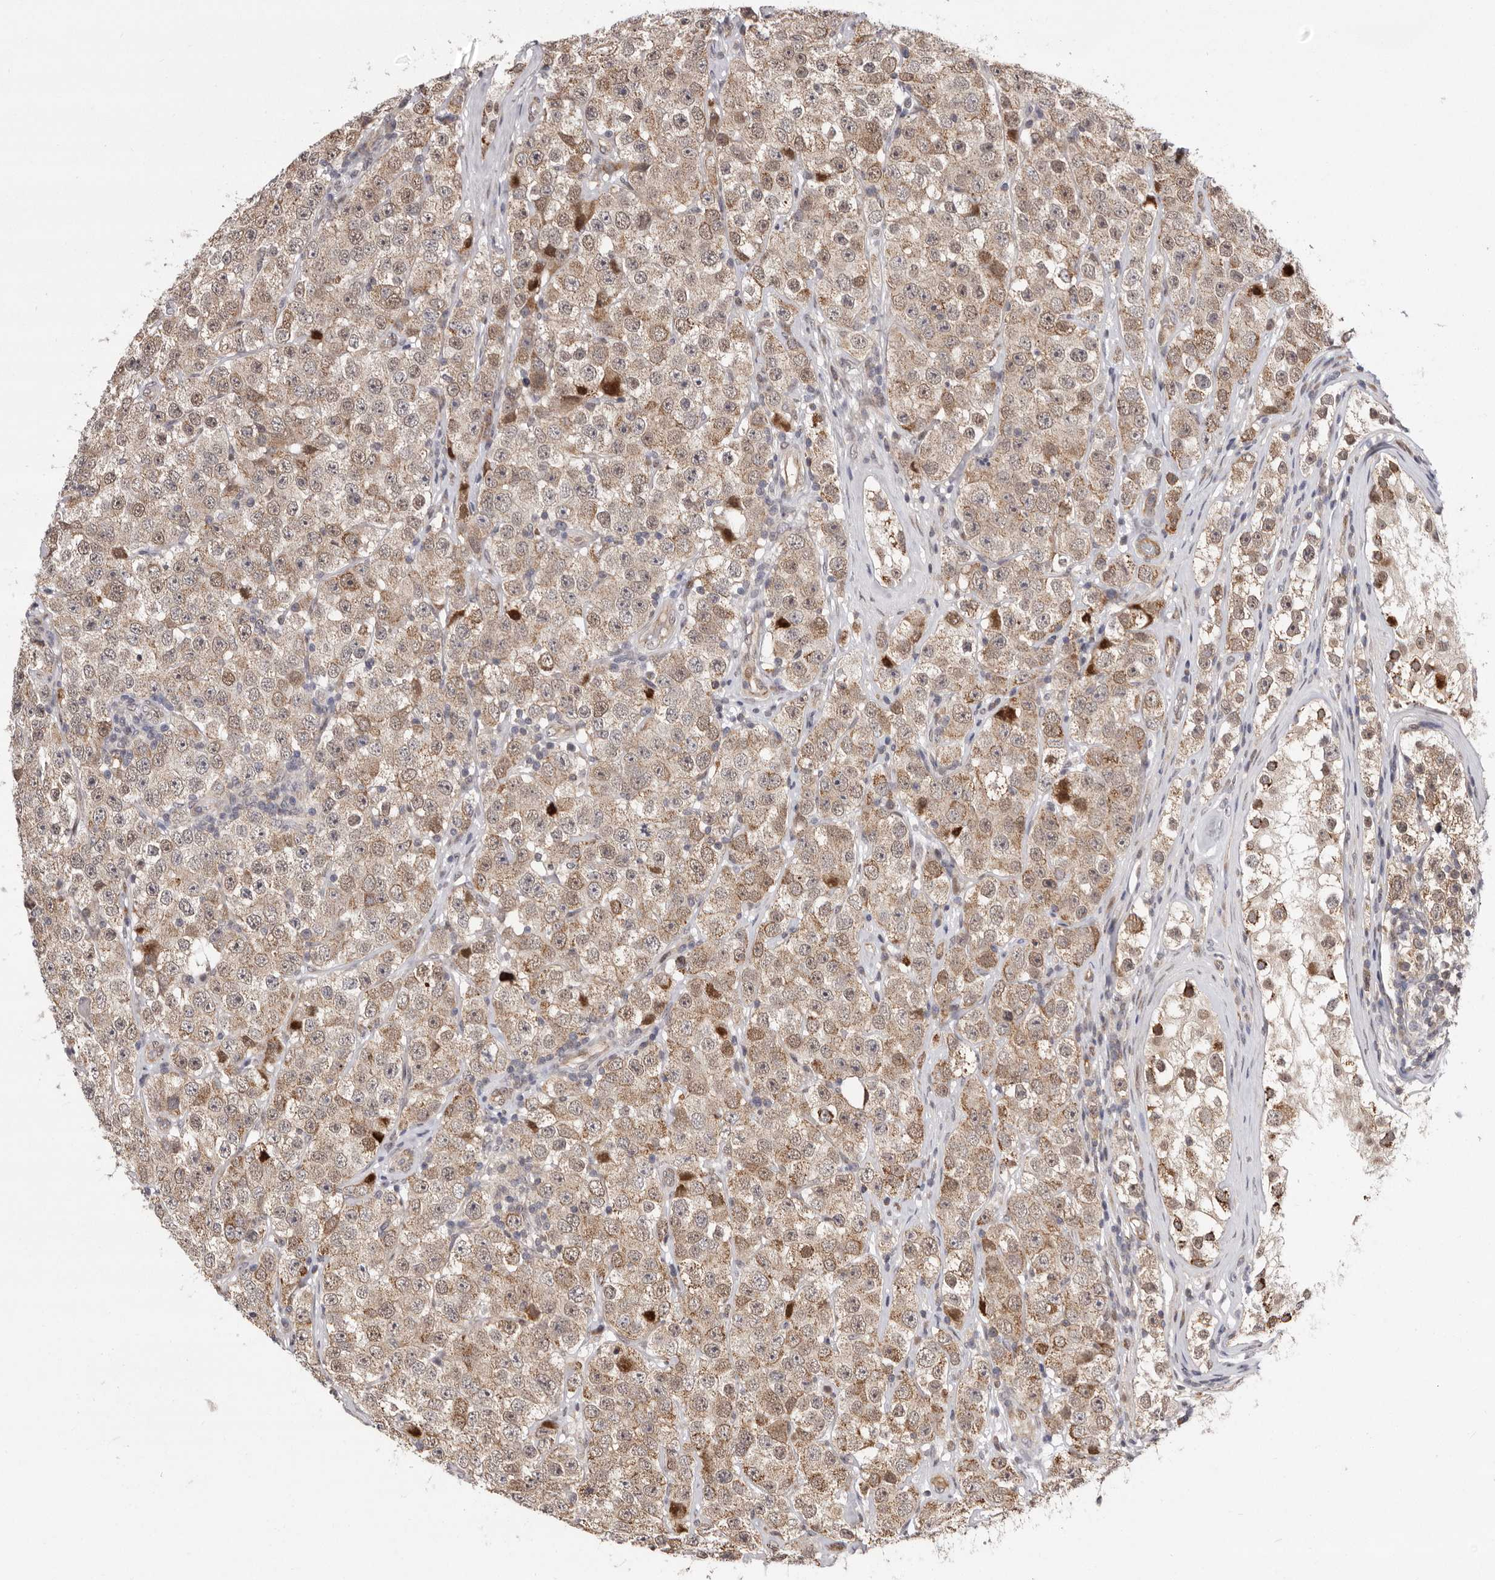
{"staining": {"intensity": "weak", "quantity": ">75%", "location": "cytoplasmic/membranous"}, "tissue": "testis cancer", "cell_type": "Tumor cells", "image_type": "cancer", "snomed": [{"axis": "morphology", "description": "Seminoma, NOS"}, {"axis": "morphology", "description": "Carcinoma, Embryonal, NOS"}, {"axis": "topography", "description": "Testis"}], "caption": "Immunohistochemical staining of testis cancer exhibits low levels of weak cytoplasmic/membranous protein expression in about >75% of tumor cells. Using DAB (brown) and hematoxylin (blue) stains, captured at high magnification using brightfield microscopy.", "gene": "GLRX3", "patient": {"sex": "male", "age": 28}}